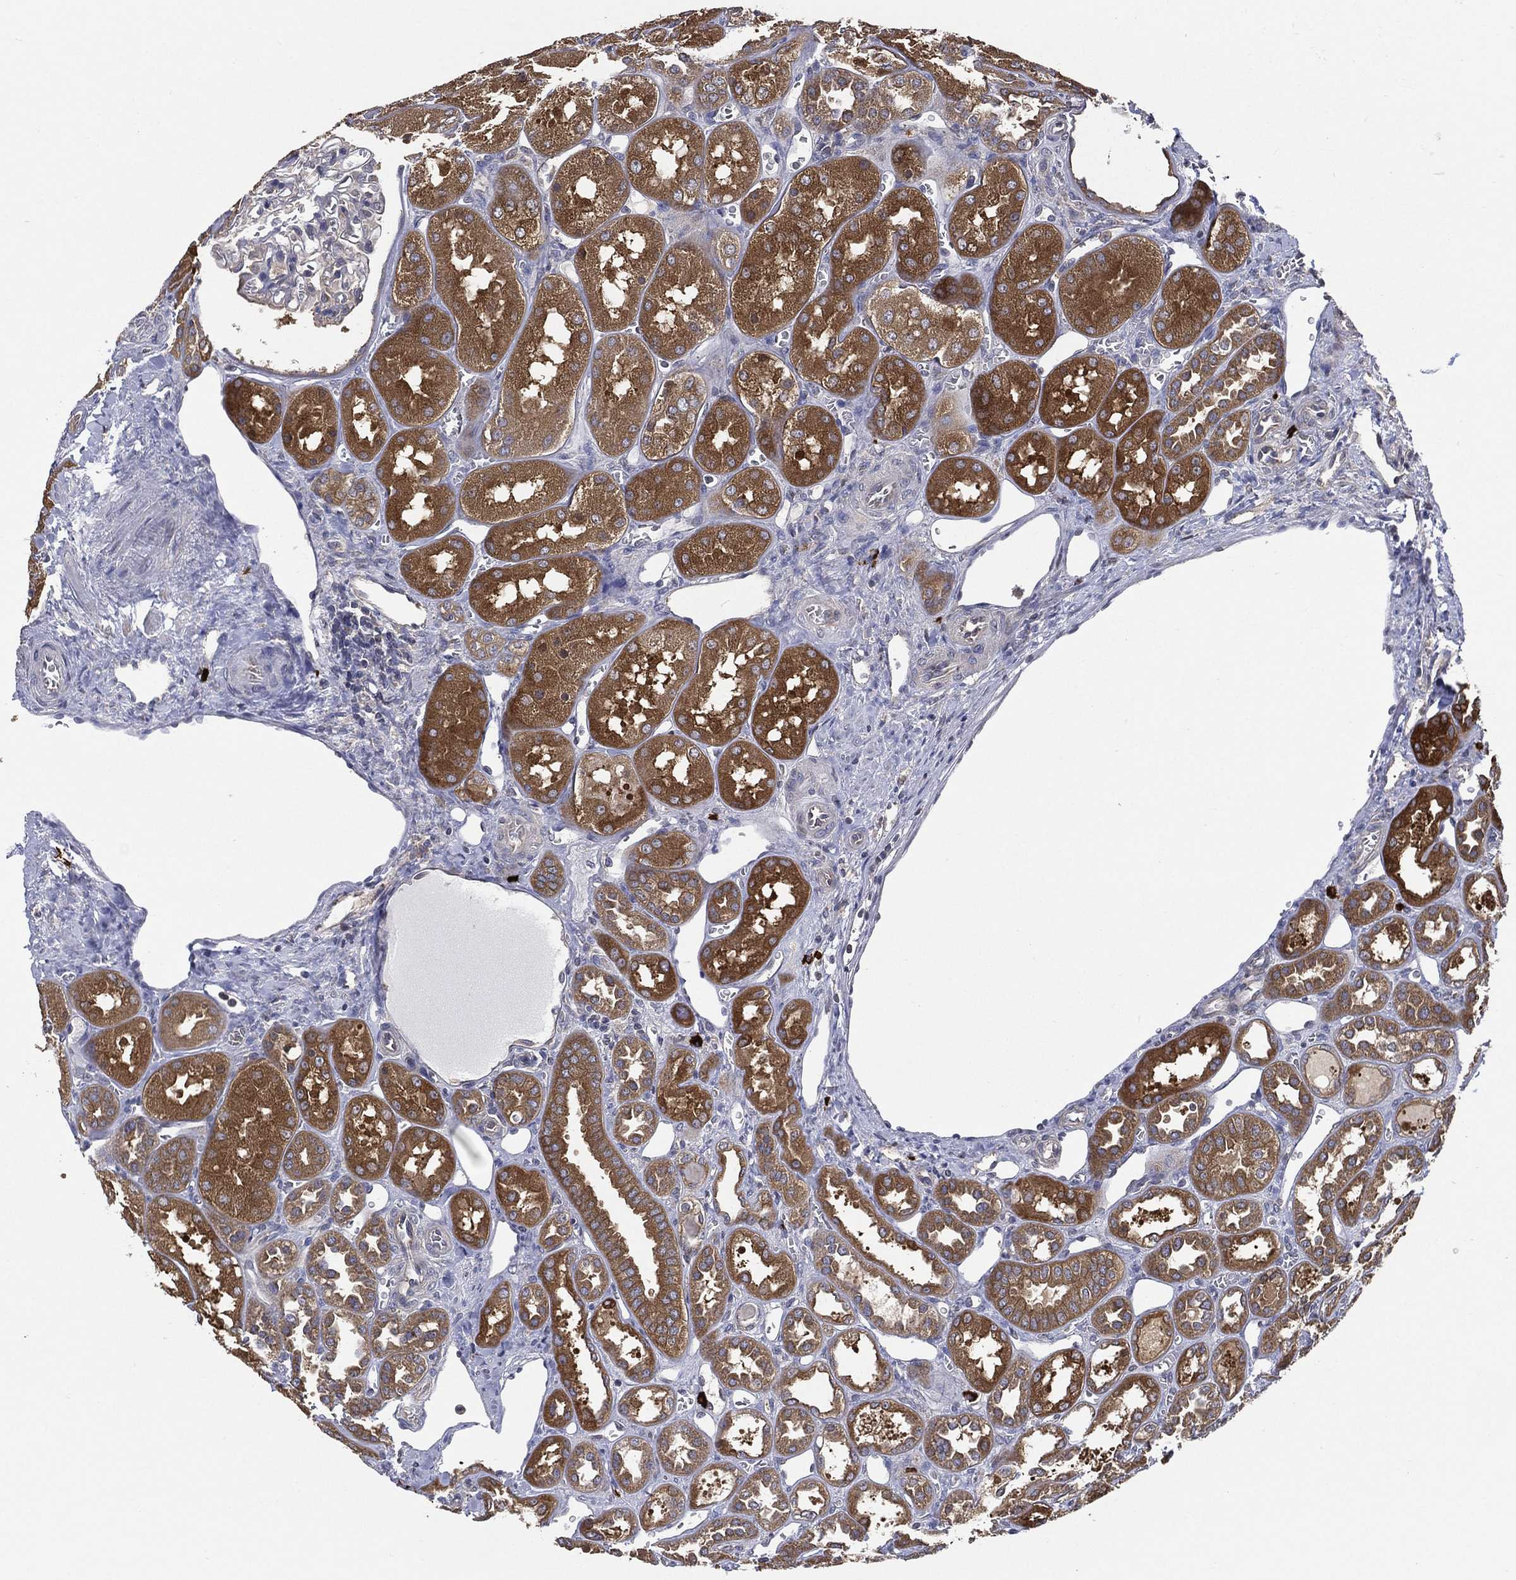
{"staining": {"intensity": "negative", "quantity": "none", "location": "none"}, "tissue": "kidney", "cell_type": "Cells in glomeruli", "image_type": "normal", "snomed": [{"axis": "morphology", "description": "Normal tissue, NOS"}, {"axis": "topography", "description": "Kidney"}], "caption": "A photomicrograph of human kidney is negative for staining in cells in glomeruli. Brightfield microscopy of IHC stained with DAB (3,3'-diaminobenzidine) (brown) and hematoxylin (blue), captured at high magnification.", "gene": "SMPD3", "patient": {"sex": "male", "age": 73}}